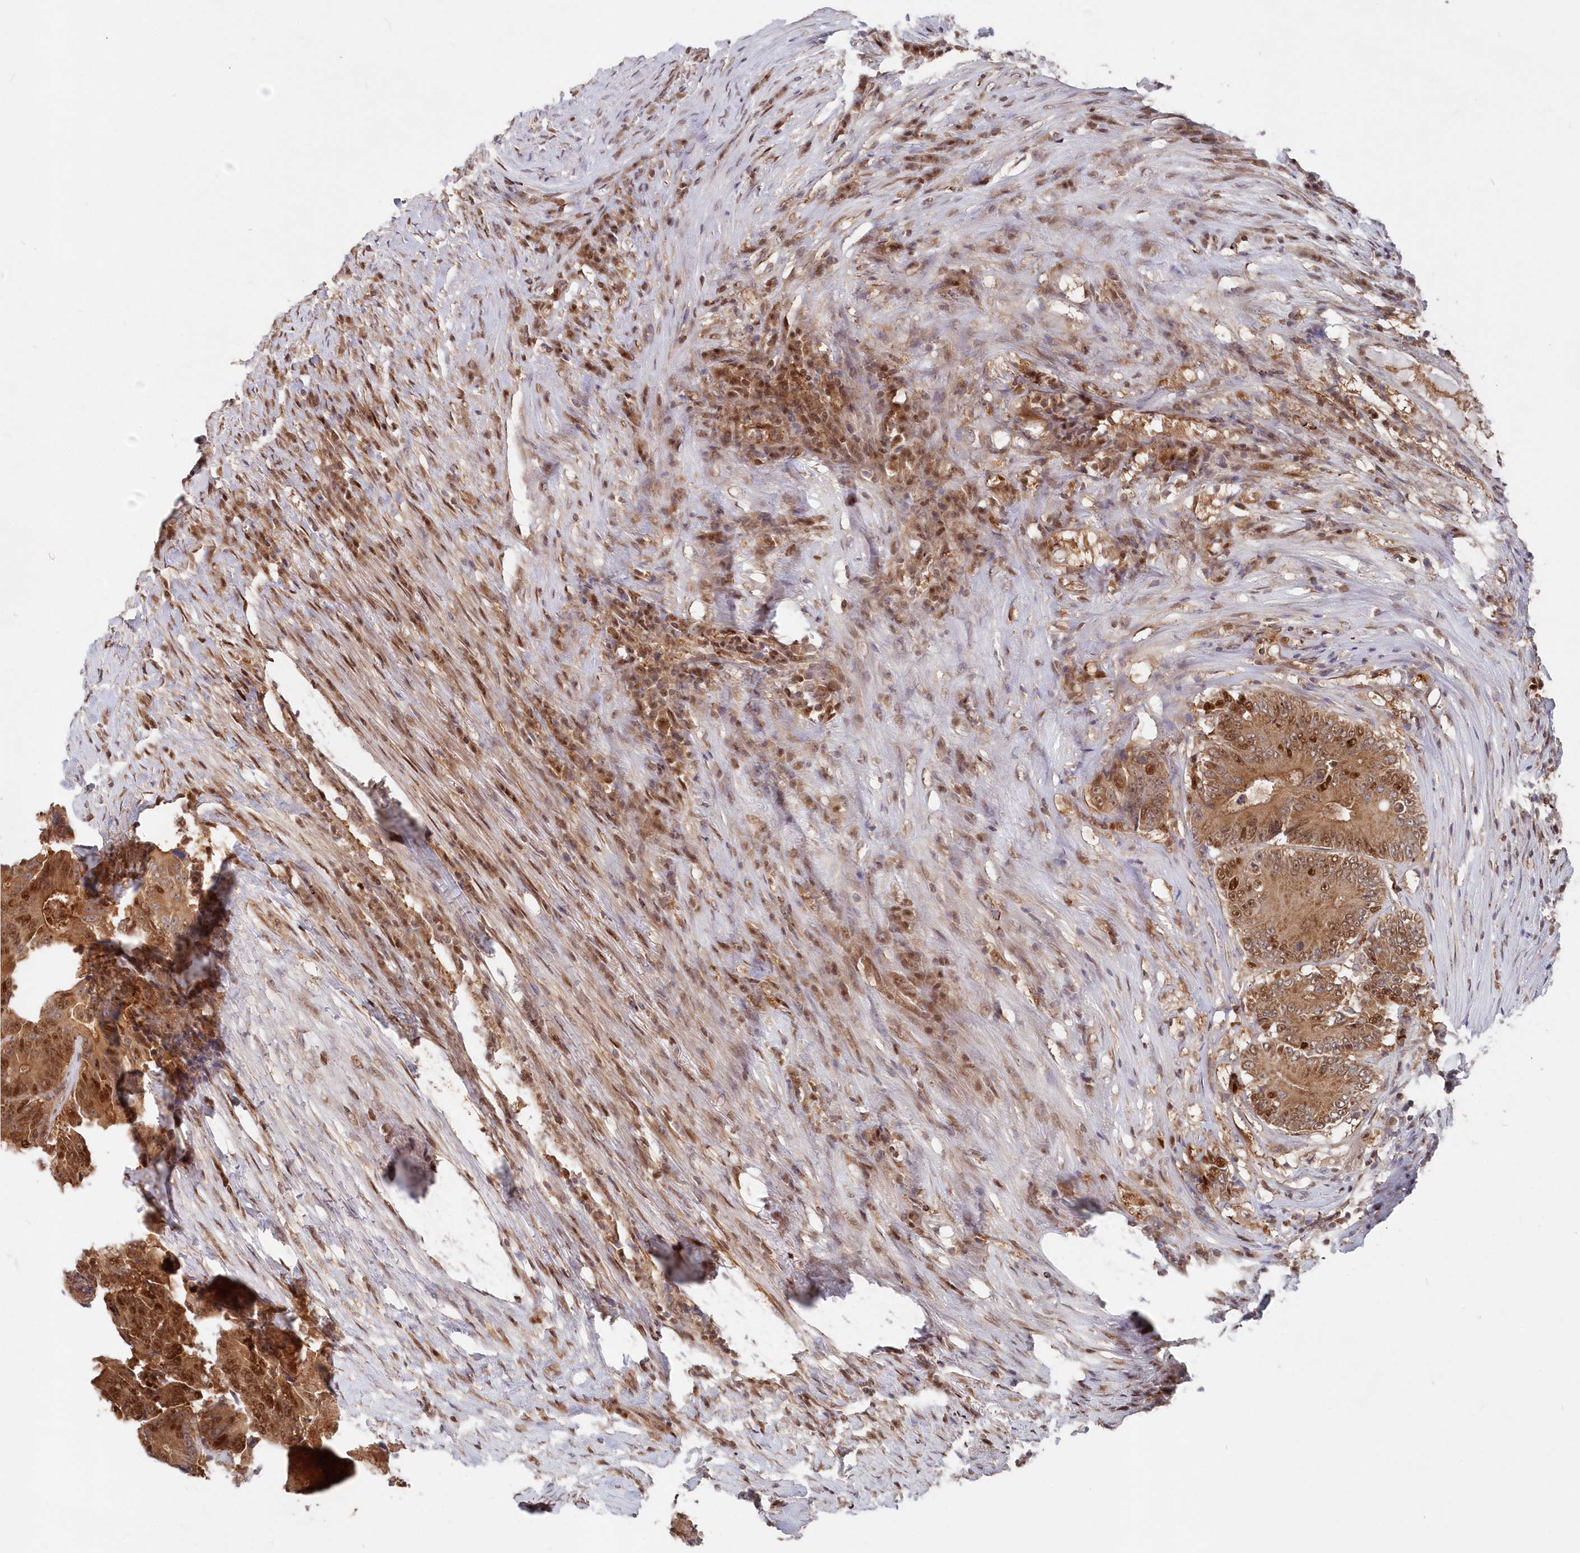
{"staining": {"intensity": "moderate", "quantity": ">75%", "location": "cytoplasmic/membranous,nuclear"}, "tissue": "colorectal cancer", "cell_type": "Tumor cells", "image_type": "cancer", "snomed": [{"axis": "morphology", "description": "Adenocarcinoma, NOS"}, {"axis": "topography", "description": "Colon"}], "caption": "Colorectal cancer stained for a protein (brown) reveals moderate cytoplasmic/membranous and nuclear positive staining in approximately >75% of tumor cells.", "gene": "ABHD14B", "patient": {"sex": "male", "age": 83}}